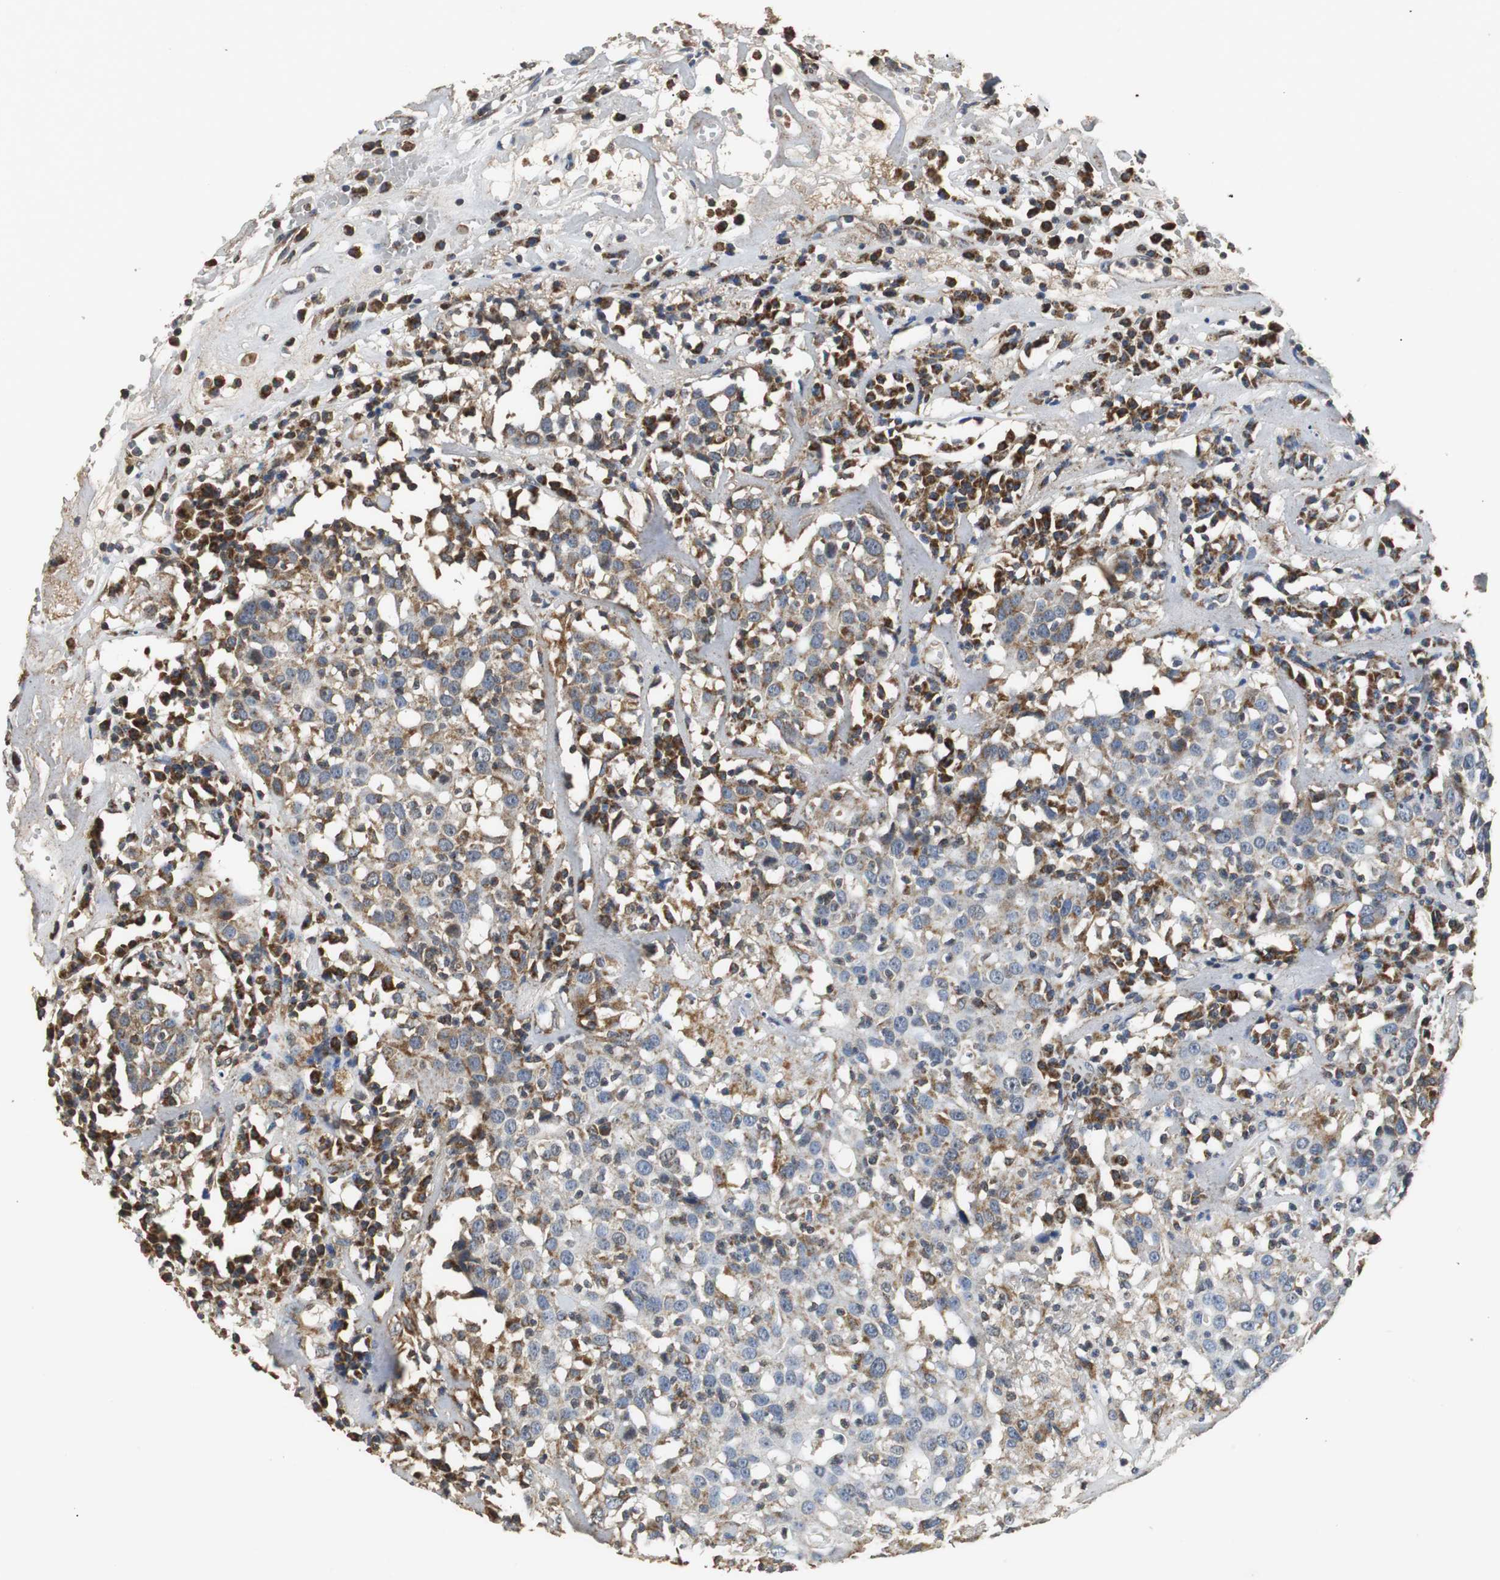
{"staining": {"intensity": "weak", "quantity": "<25%", "location": "cytoplasmic/membranous"}, "tissue": "head and neck cancer", "cell_type": "Tumor cells", "image_type": "cancer", "snomed": [{"axis": "morphology", "description": "Adenocarcinoma, NOS"}, {"axis": "topography", "description": "Salivary gland"}, {"axis": "topography", "description": "Head-Neck"}], "caption": "A micrograph of head and neck cancer (adenocarcinoma) stained for a protein exhibits no brown staining in tumor cells.", "gene": "NNT", "patient": {"sex": "female", "age": 65}}